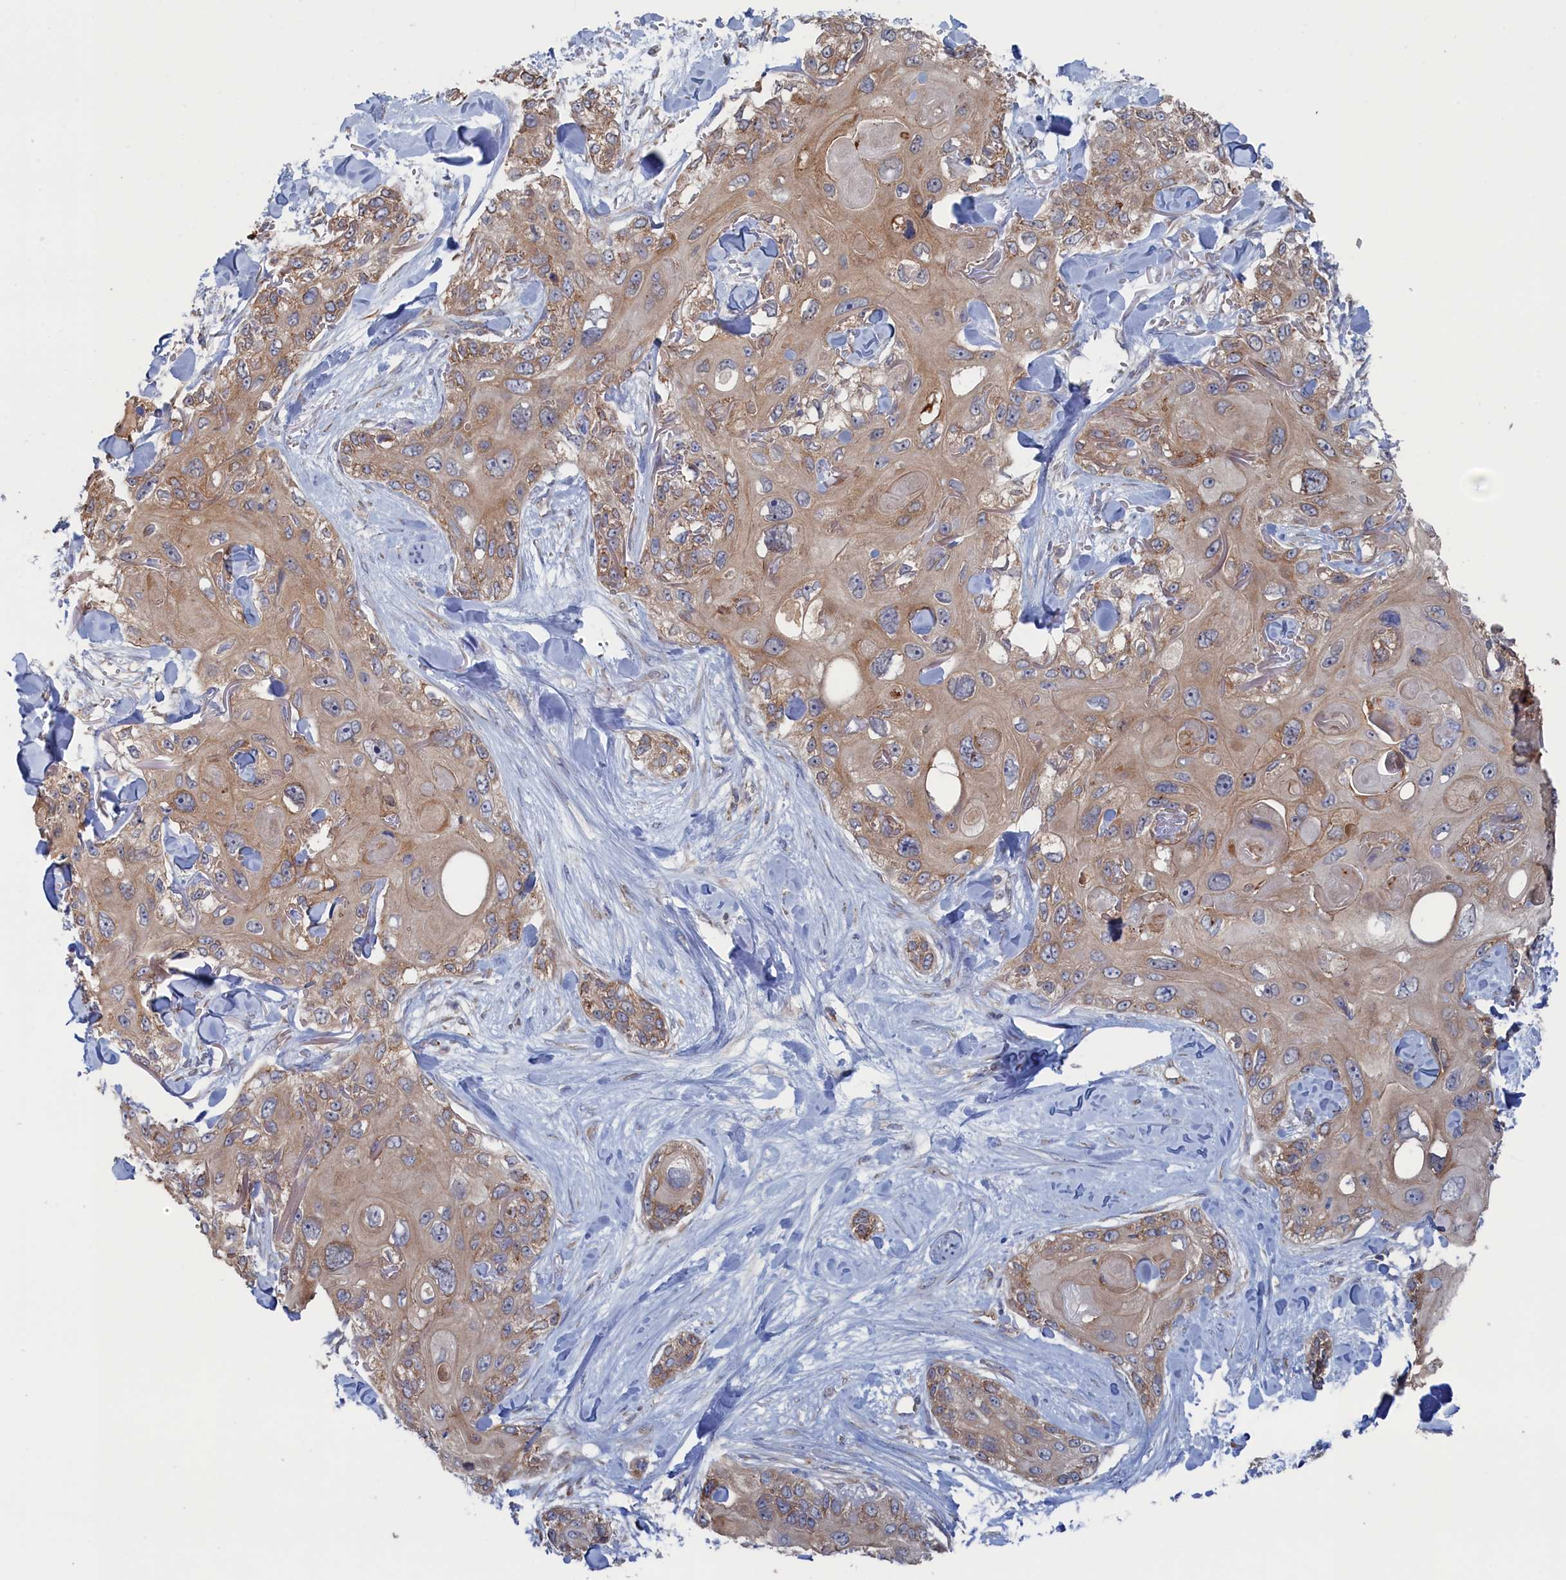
{"staining": {"intensity": "weak", "quantity": ">75%", "location": "cytoplasmic/membranous"}, "tissue": "skin cancer", "cell_type": "Tumor cells", "image_type": "cancer", "snomed": [{"axis": "morphology", "description": "Normal tissue, NOS"}, {"axis": "morphology", "description": "Squamous cell carcinoma, NOS"}, {"axis": "topography", "description": "Skin"}], "caption": "Immunohistochemical staining of human skin cancer (squamous cell carcinoma) shows low levels of weak cytoplasmic/membranous protein expression in approximately >75% of tumor cells. Immunohistochemistry stains the protein in brown and the nuclei are stained blue.", "gene": "BPIFB6", "patient": {"sex": "male", "age": 72}}